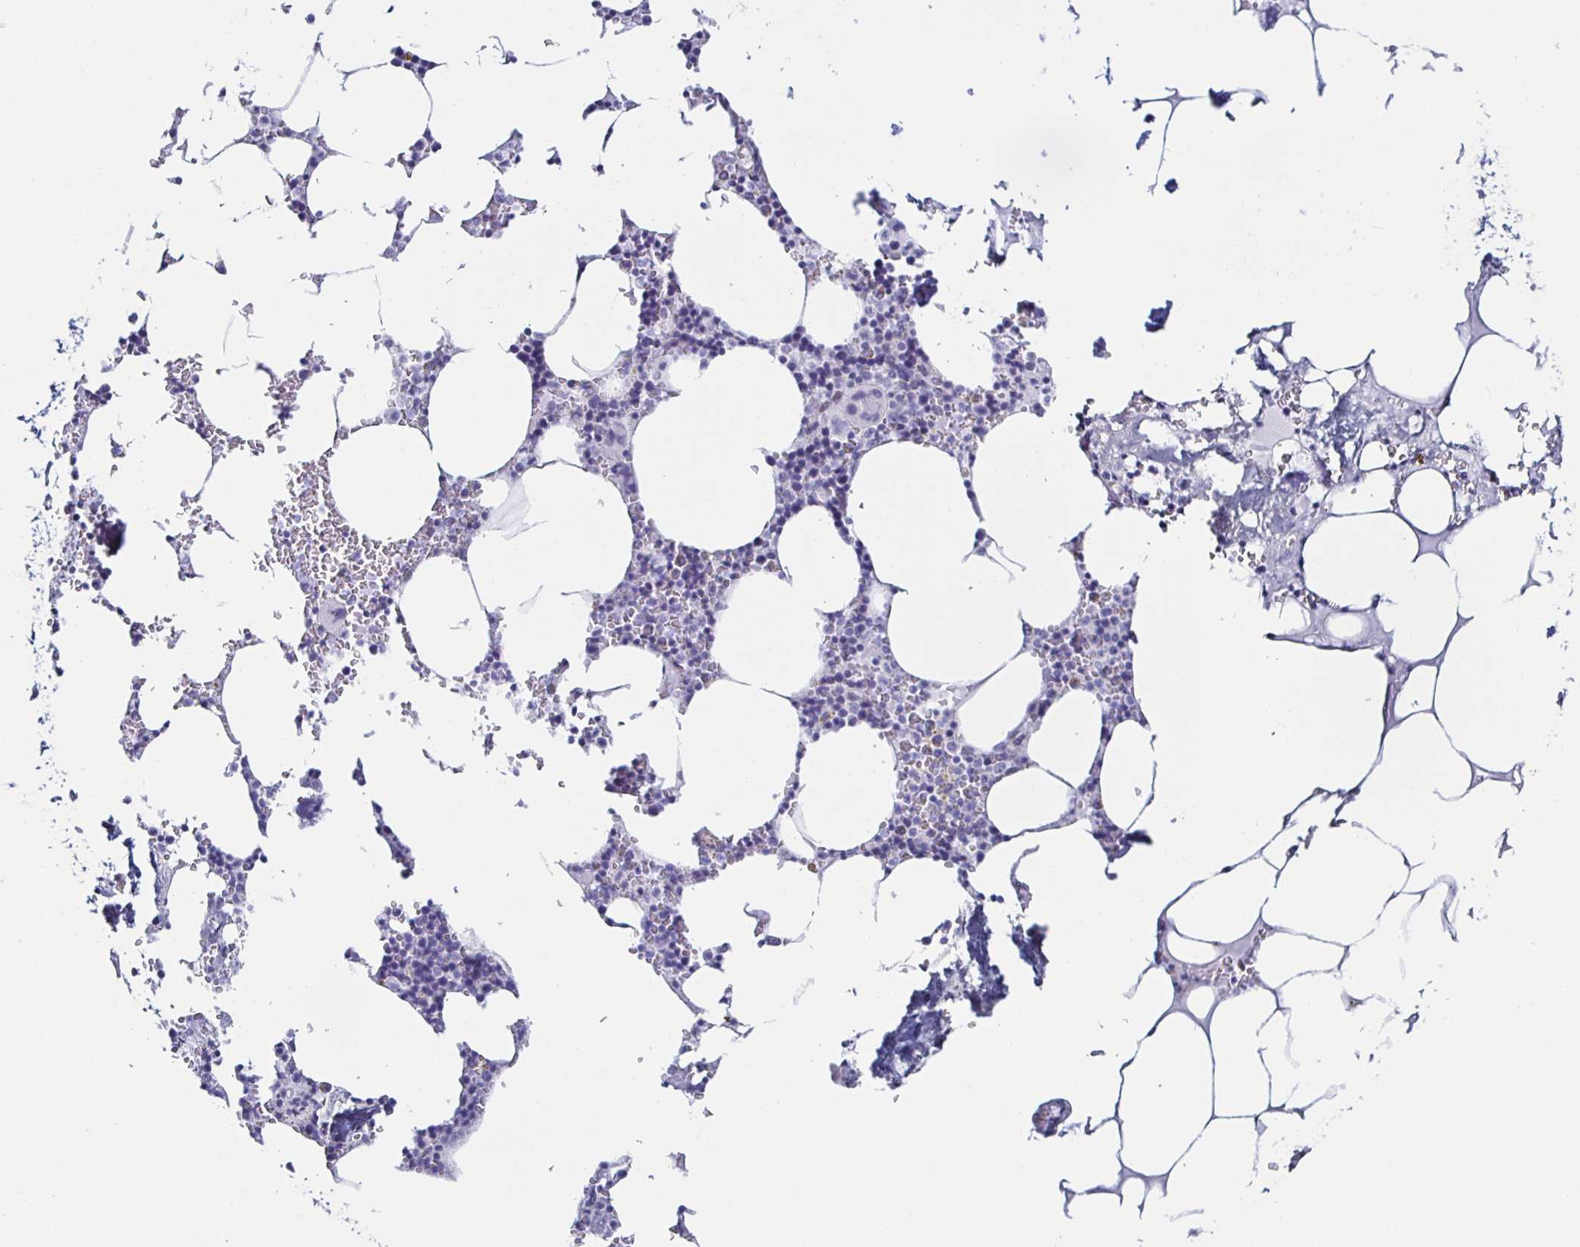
{"staining": {"intensity": "negative", "quantity": "none", "location": "none"}, "tissue": "bone marrow", "cell_type": "Hematopoietic cells", "image_type": "normal", "snomed": [{"axis": "morphology", "description": "Normal tissue, NOS"}, {"axis": "topography", "description": "Bone marrow"}], "caption": "Hematopoietic cells show no significant protein positivity in normal bone marrow.", "gene": "KRT4", "patient": {"sex": "male", "age": 54}}